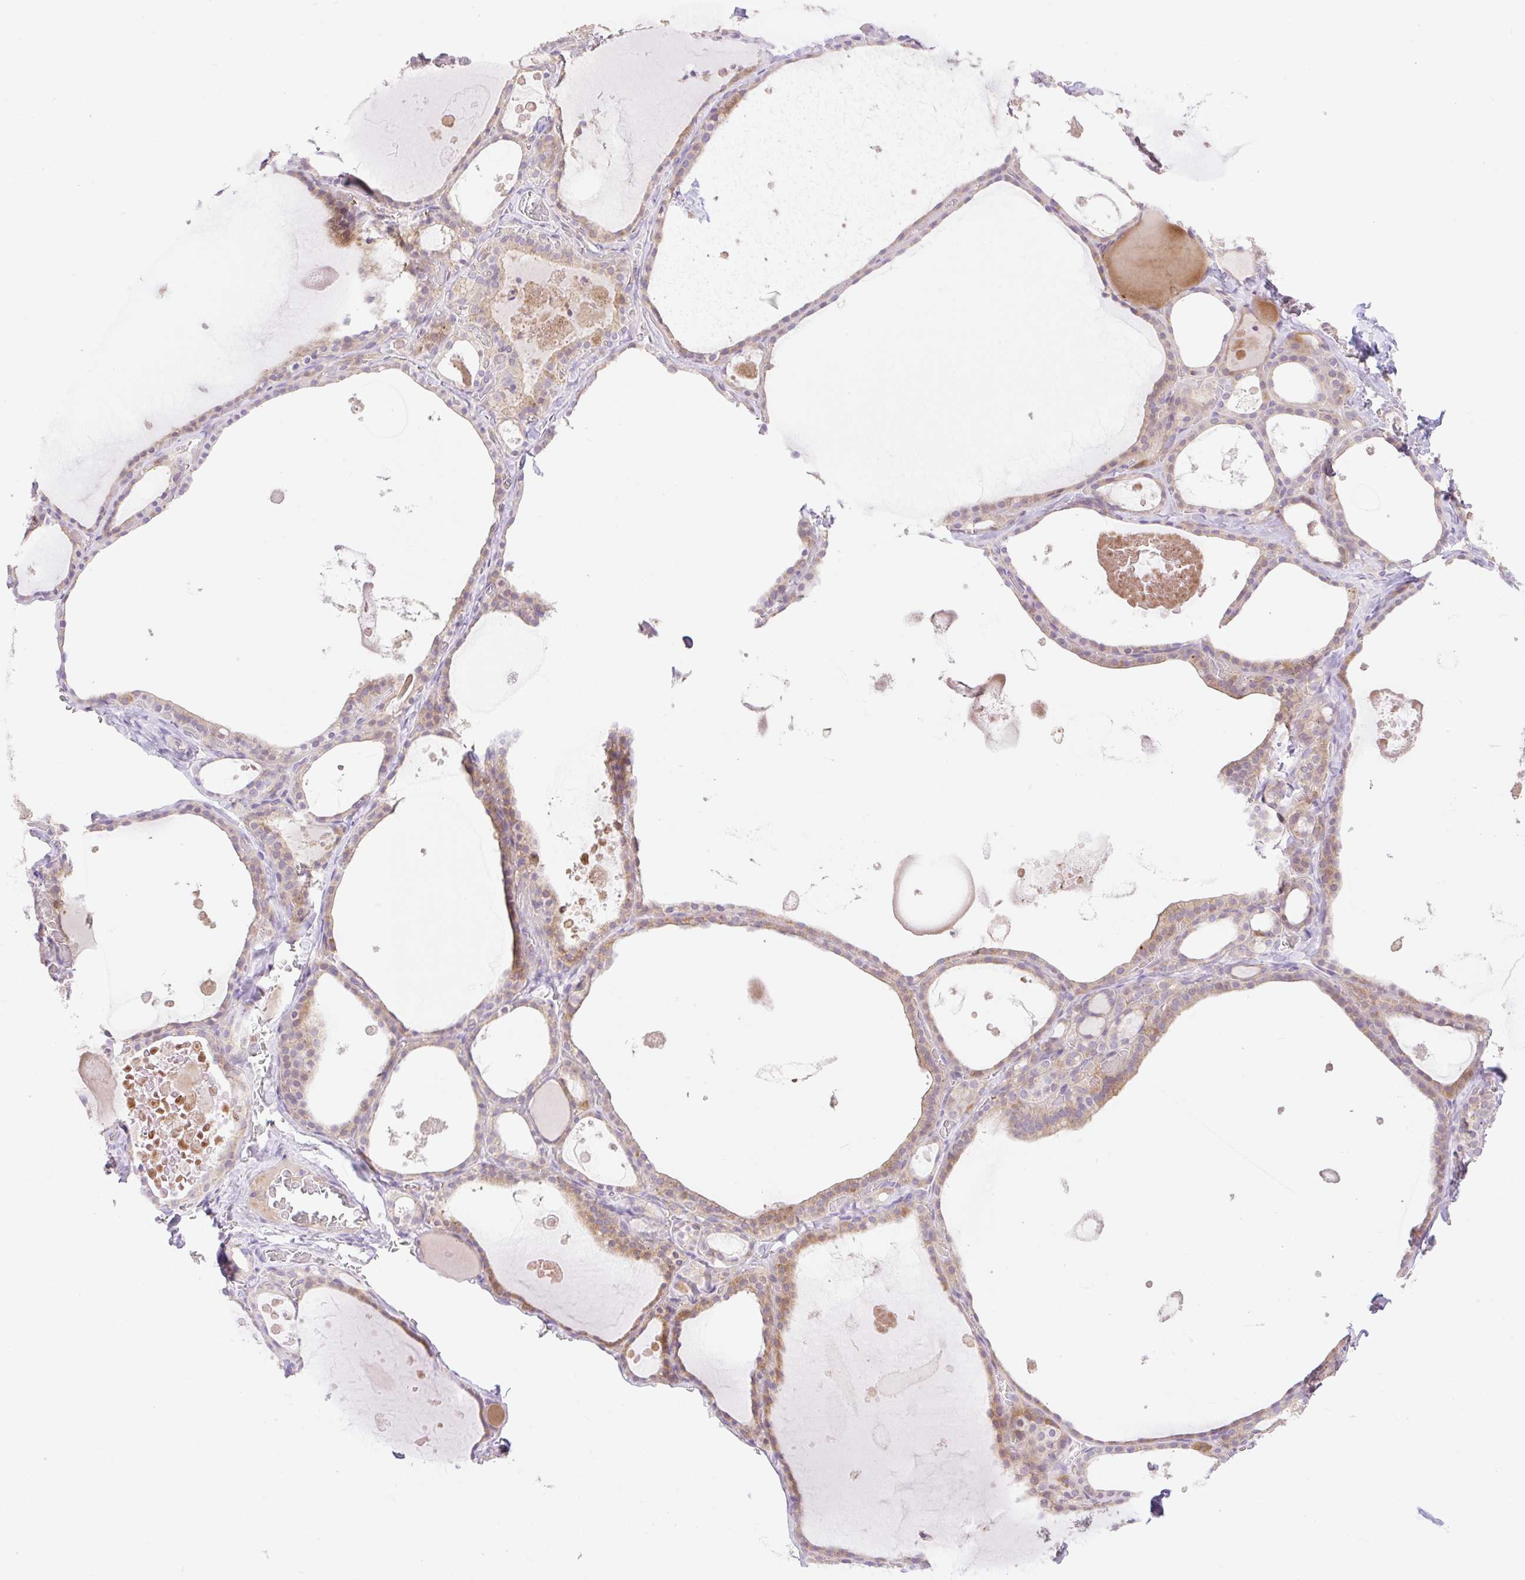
{"staining": {"intensity": "moderate", "quantity": "25%-75%", "location": "cytoplasmic/membranous"}, "tissue": "thyroid gland", "cell_type": "Glandular cells", "image_type": "normal", "snomed": [{"axis": "morphology", "description": "Normal tissue, NOS"}, {"axis": "topography", "description": "Thyroid gland"}], "caption": "Immunohistochemistry (IHC) staining of benign thyroid gland, which reveals medium levels of moderate cytoplasmic/membranous expression in approximately 25%-75% of glandular cells indicating moderate cytoplasmic/membranous protein staining. The staining was performed using DAB (3,3'-diaminobenzidine) (brown) for protein detection and nuclei were counterstained in hematoxylin (blue).", "gene": "VPS25", "patient": {"sex": "male", "age": 56}}